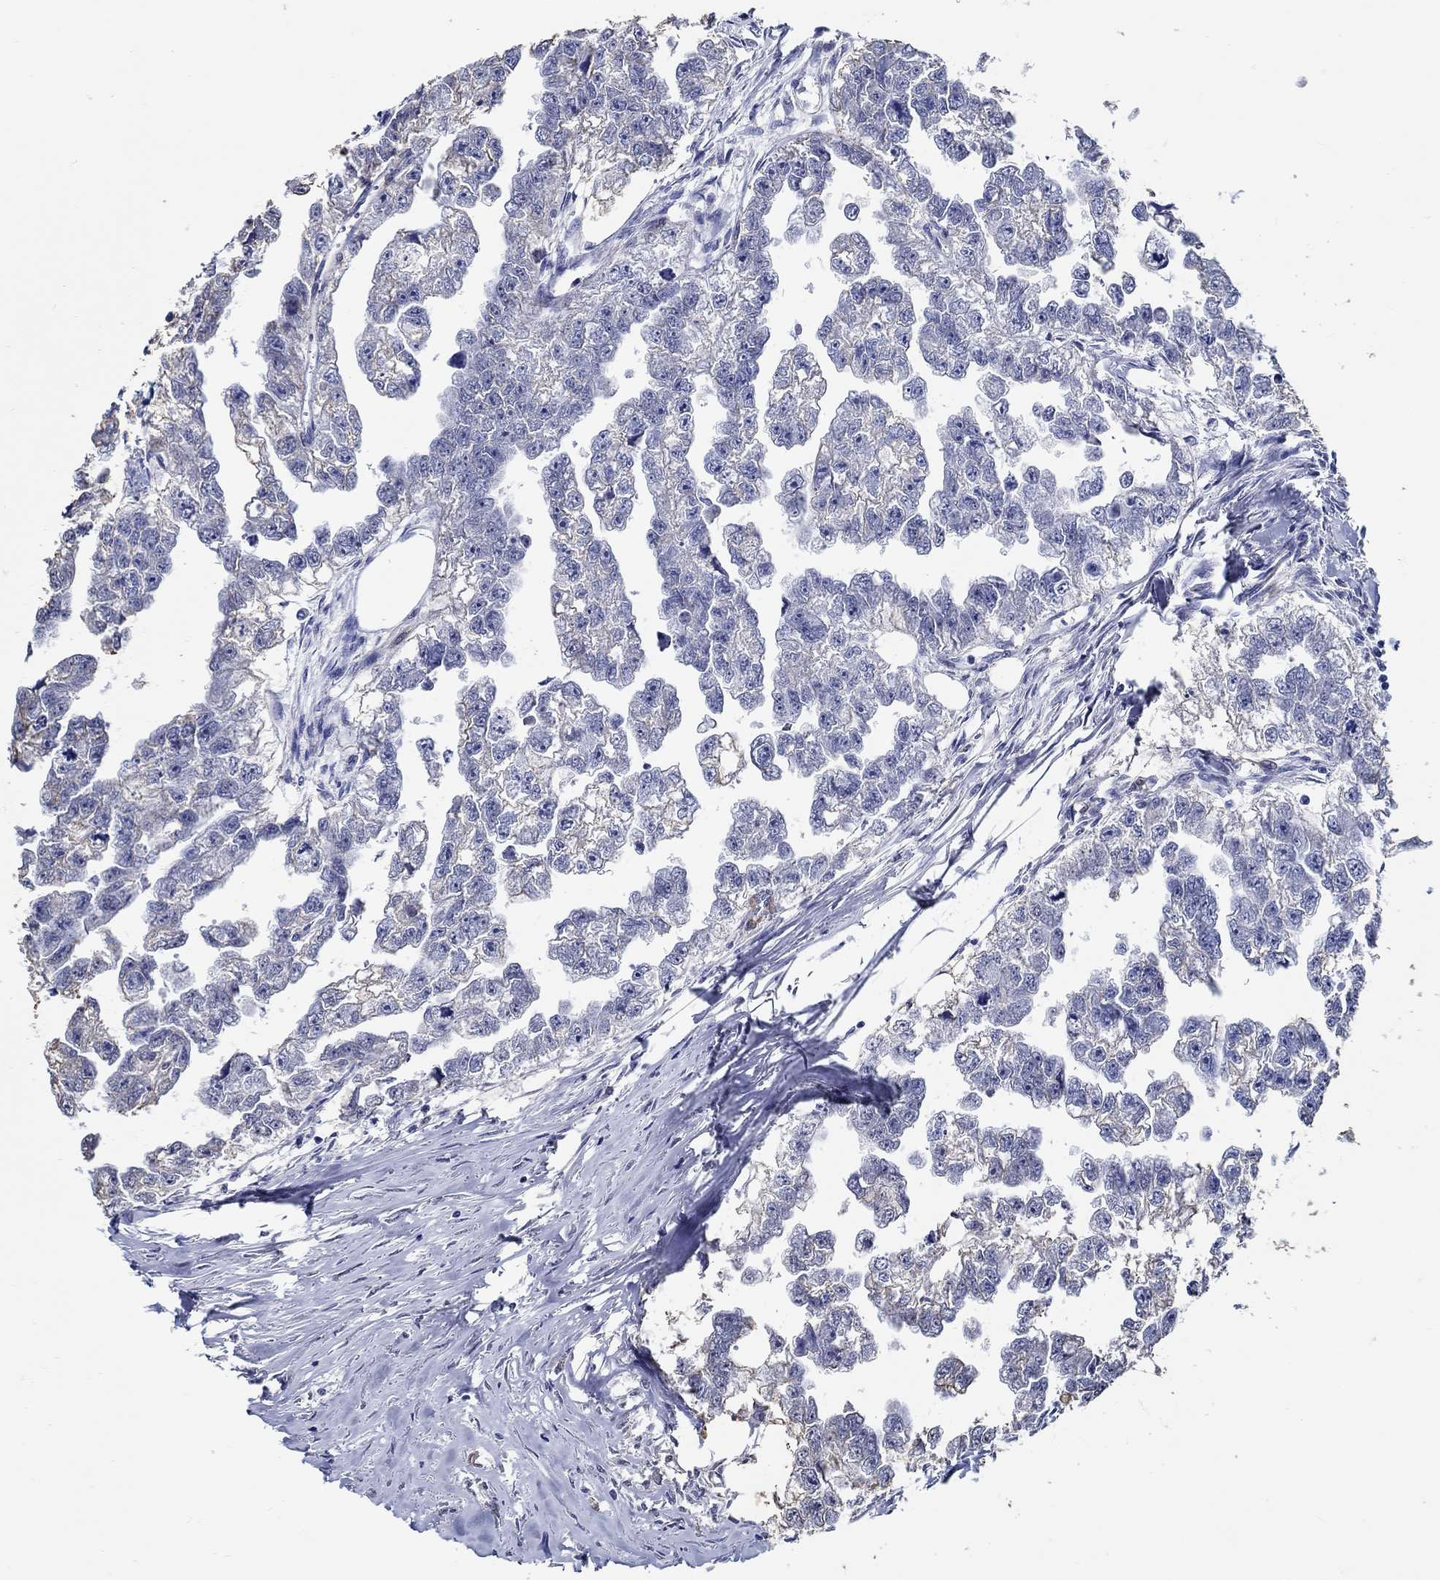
{"staining": {"intensity": "negative", "quantity": "none", "location": "none"}, "tissue": "testis cancer", "cell_type": "Tumor cells", "image_type": "cancer", "snomed": [{"axis": "morphology", "description": "Carcinoma, Embryonal, NOS"}, {"axis": "morphology", "description": "Teratoma, malignant, NOS"}, {"axis": "topography", "description": "Testis"}], "caption": "Photomicrograph shows no significant protein positivity in tumor cells of testis cancer. (DAB immunohistochemistry (IHC) with hematoxylin counter stain).", "gene": "PDE1B", "patient": {"sex": "male", "age": 44}}